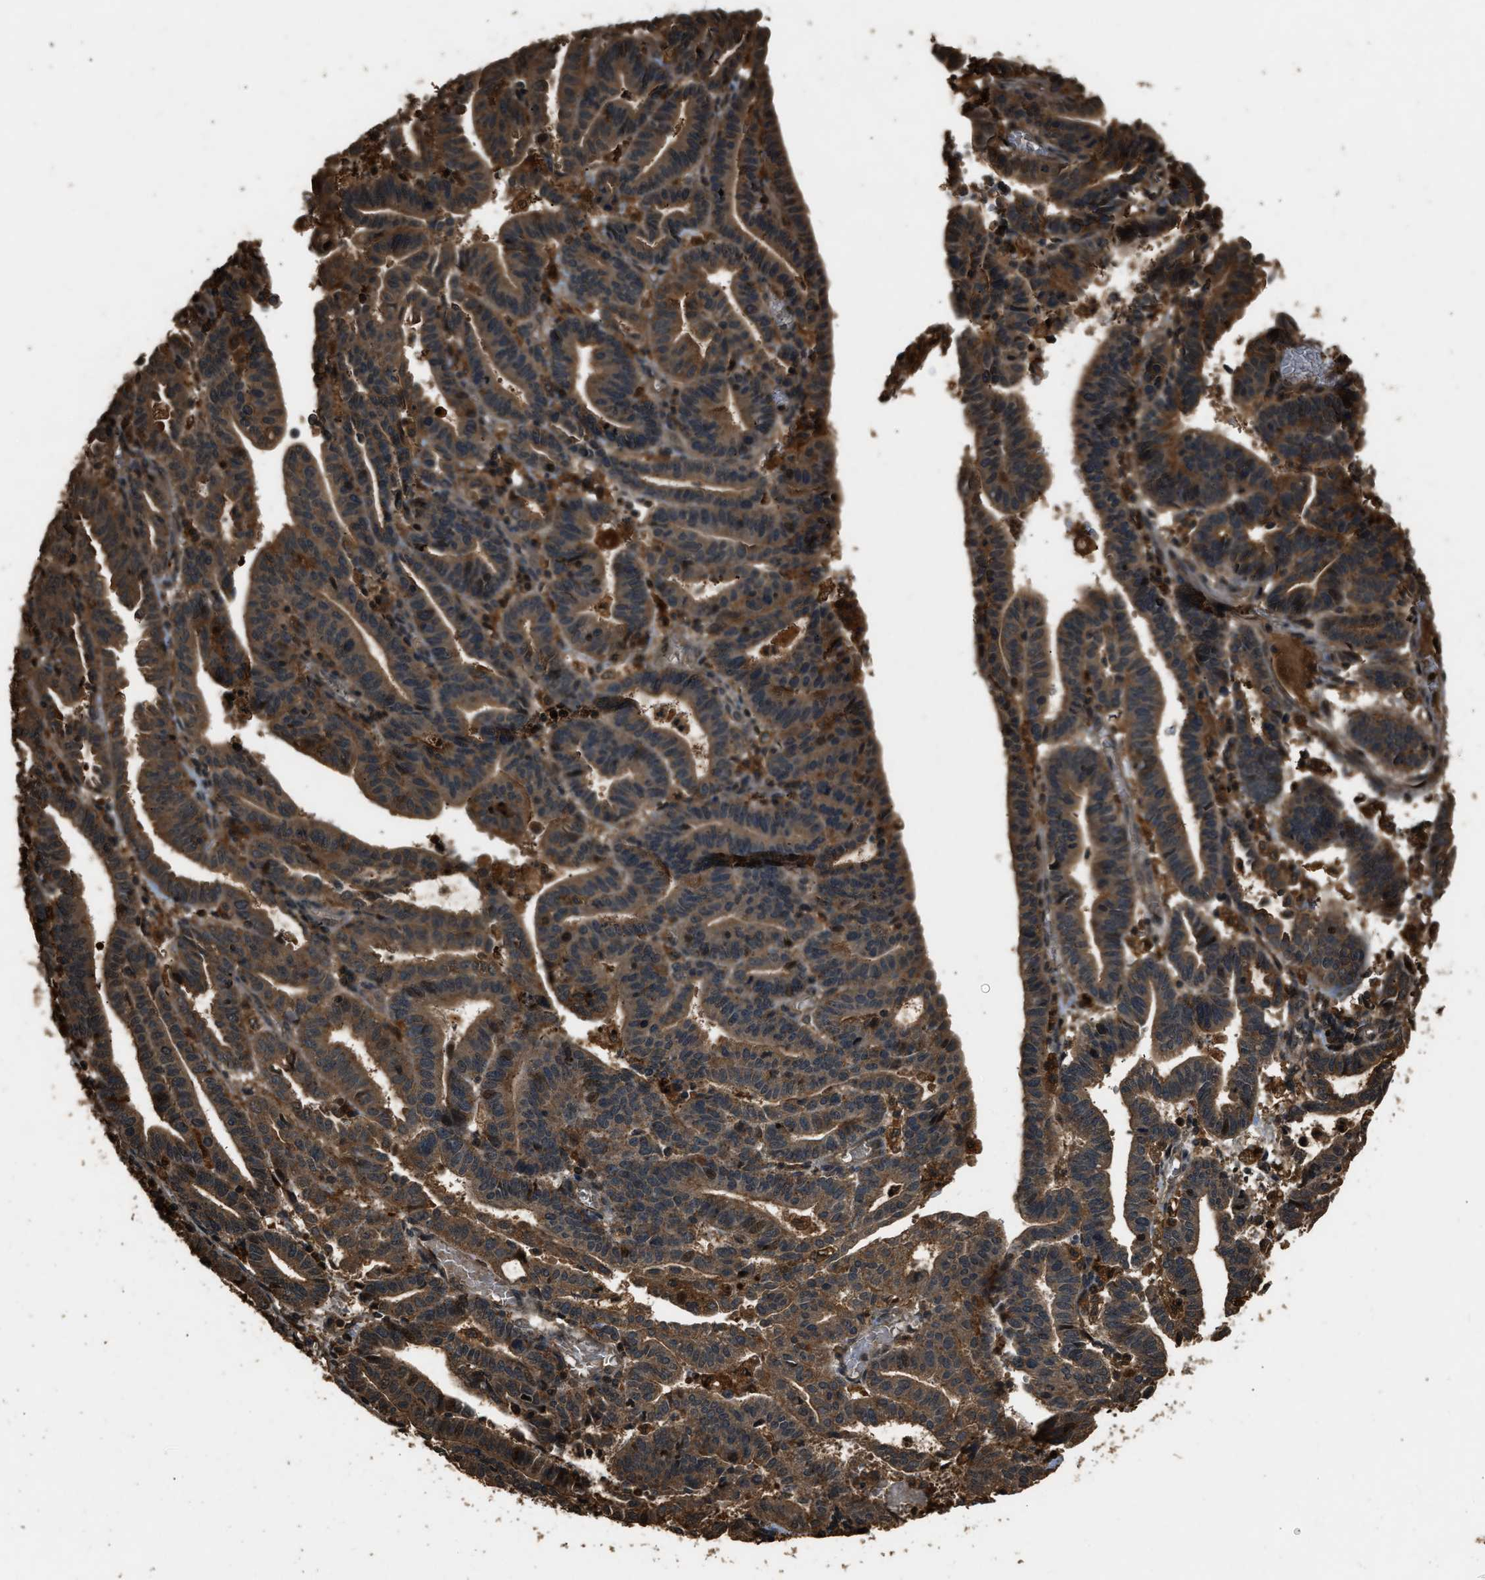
{"staining": {"intensity": "moderate", "quantity": ">75%", "location": "cytoplasmic/membranous"}, "tissue": "endometrial cancer", "cell_type": "Tumor cells", "image_type": "cancer", "snomed": [{"axis": "morphology", "description": "Adenocarcinoma, NOS"}, {"axis": "topography", "description": "Uterus"}], "caption": "This micrograph displays endometrial adenocarcinoma stained with immunohistochemistry to label a protein in brown. The cytoplasmic/membranous of tumor cells show moderate positivity for the protein. Nuclei are counter-stained blue.", "gene": "RAP2A", "patient": {"sex": "female", "age": 83}}